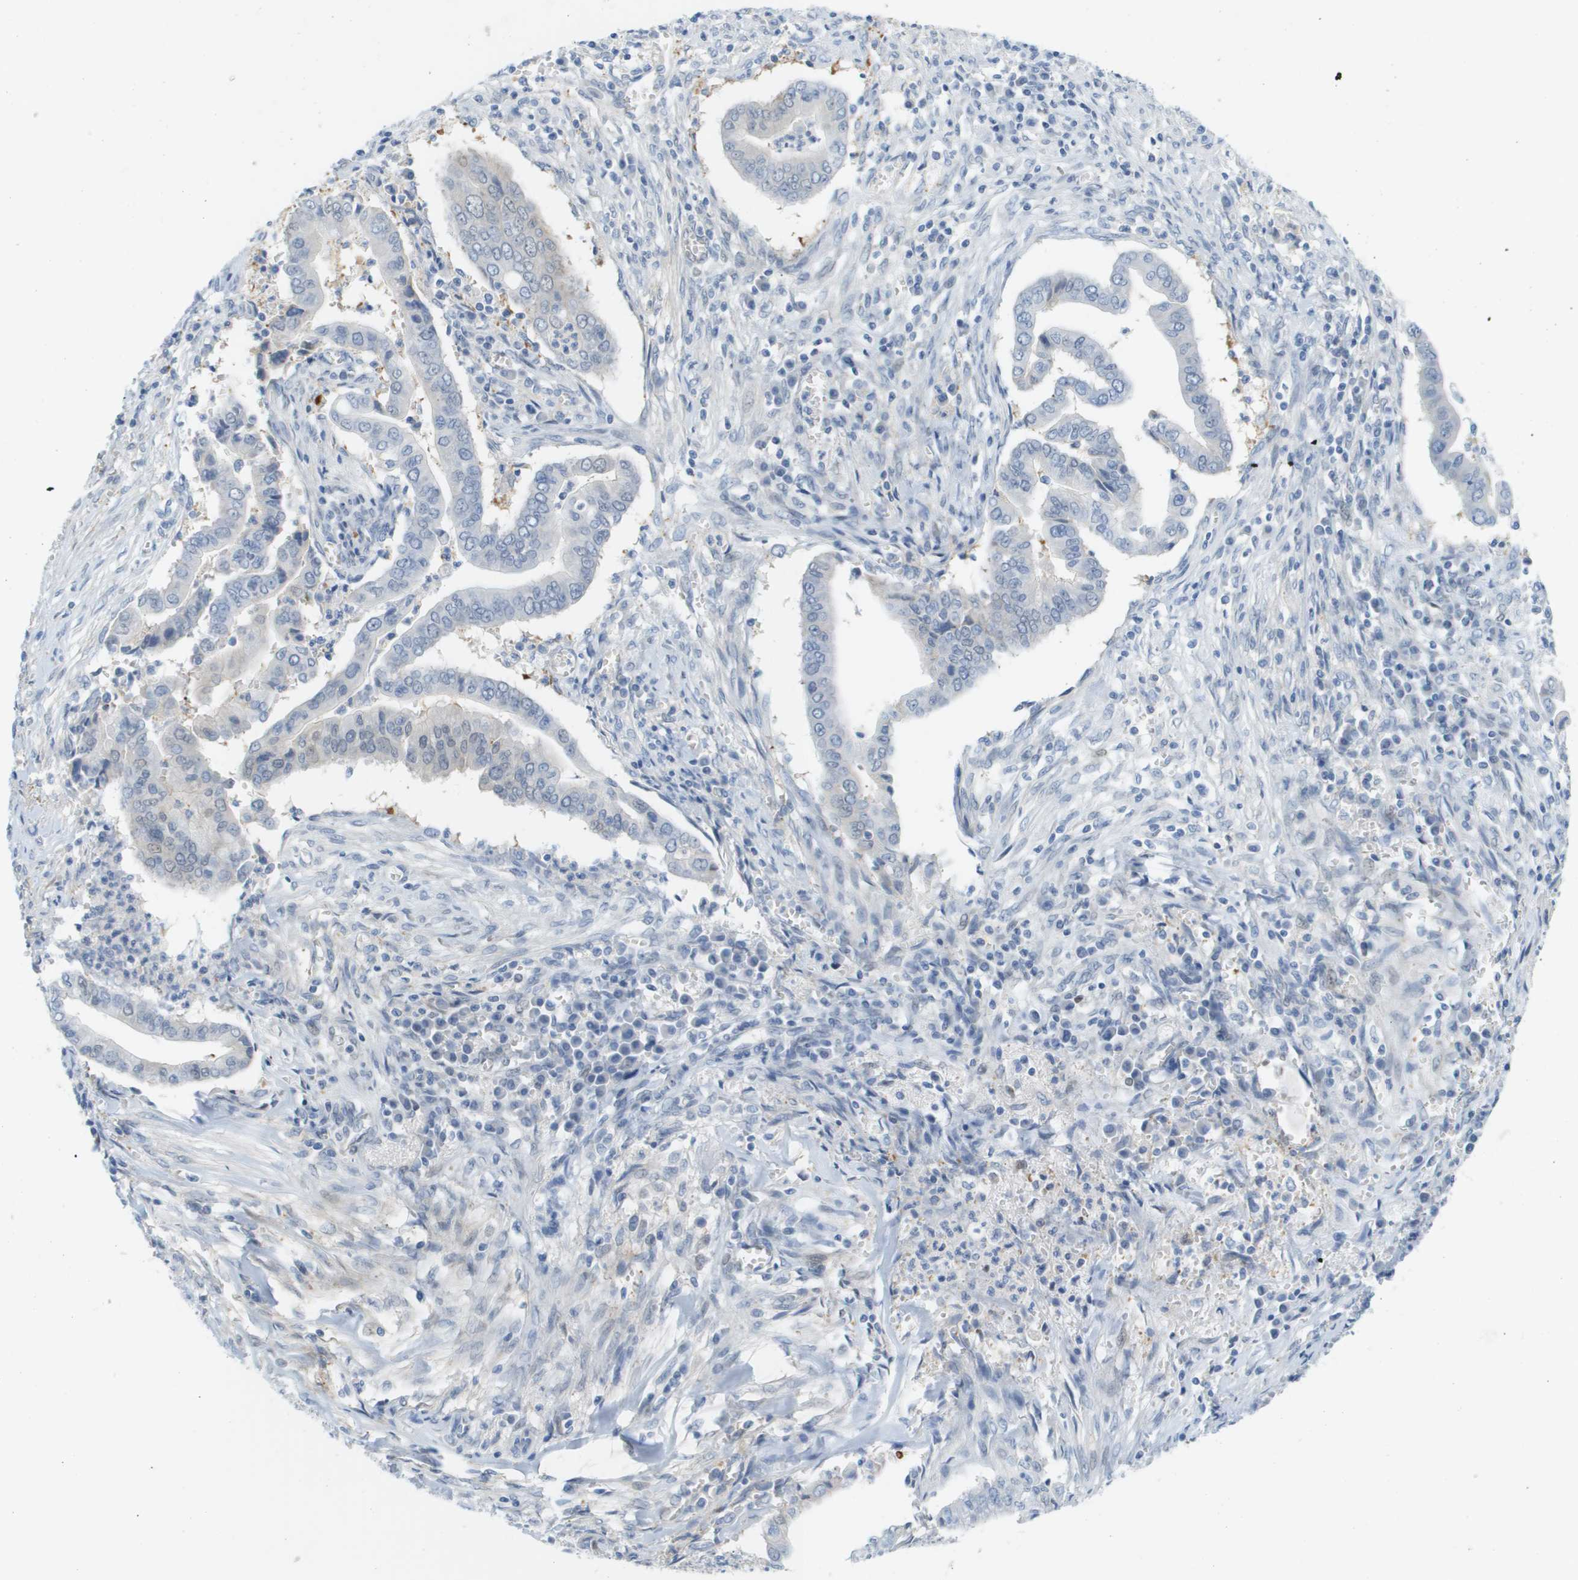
{"staining": {"intensity": "negative", "quantity": "none", "location": "none"}, "tissue": "cervical cancer", "cell_type": "Tumor cells", "image_type": "cancer", "snomed": [{"axis": "morphology", "description": "Adenocarcinoma, NOS"}, {"axis": "topography", "description": "Cervix"}], "caption": "This is an immunohistochemistry (IHC) histopathology image of human cervical cancer. There is no staining in tumor cells.", "gene": "CUL9", "patient": {"sex": "female", "age": 44}}